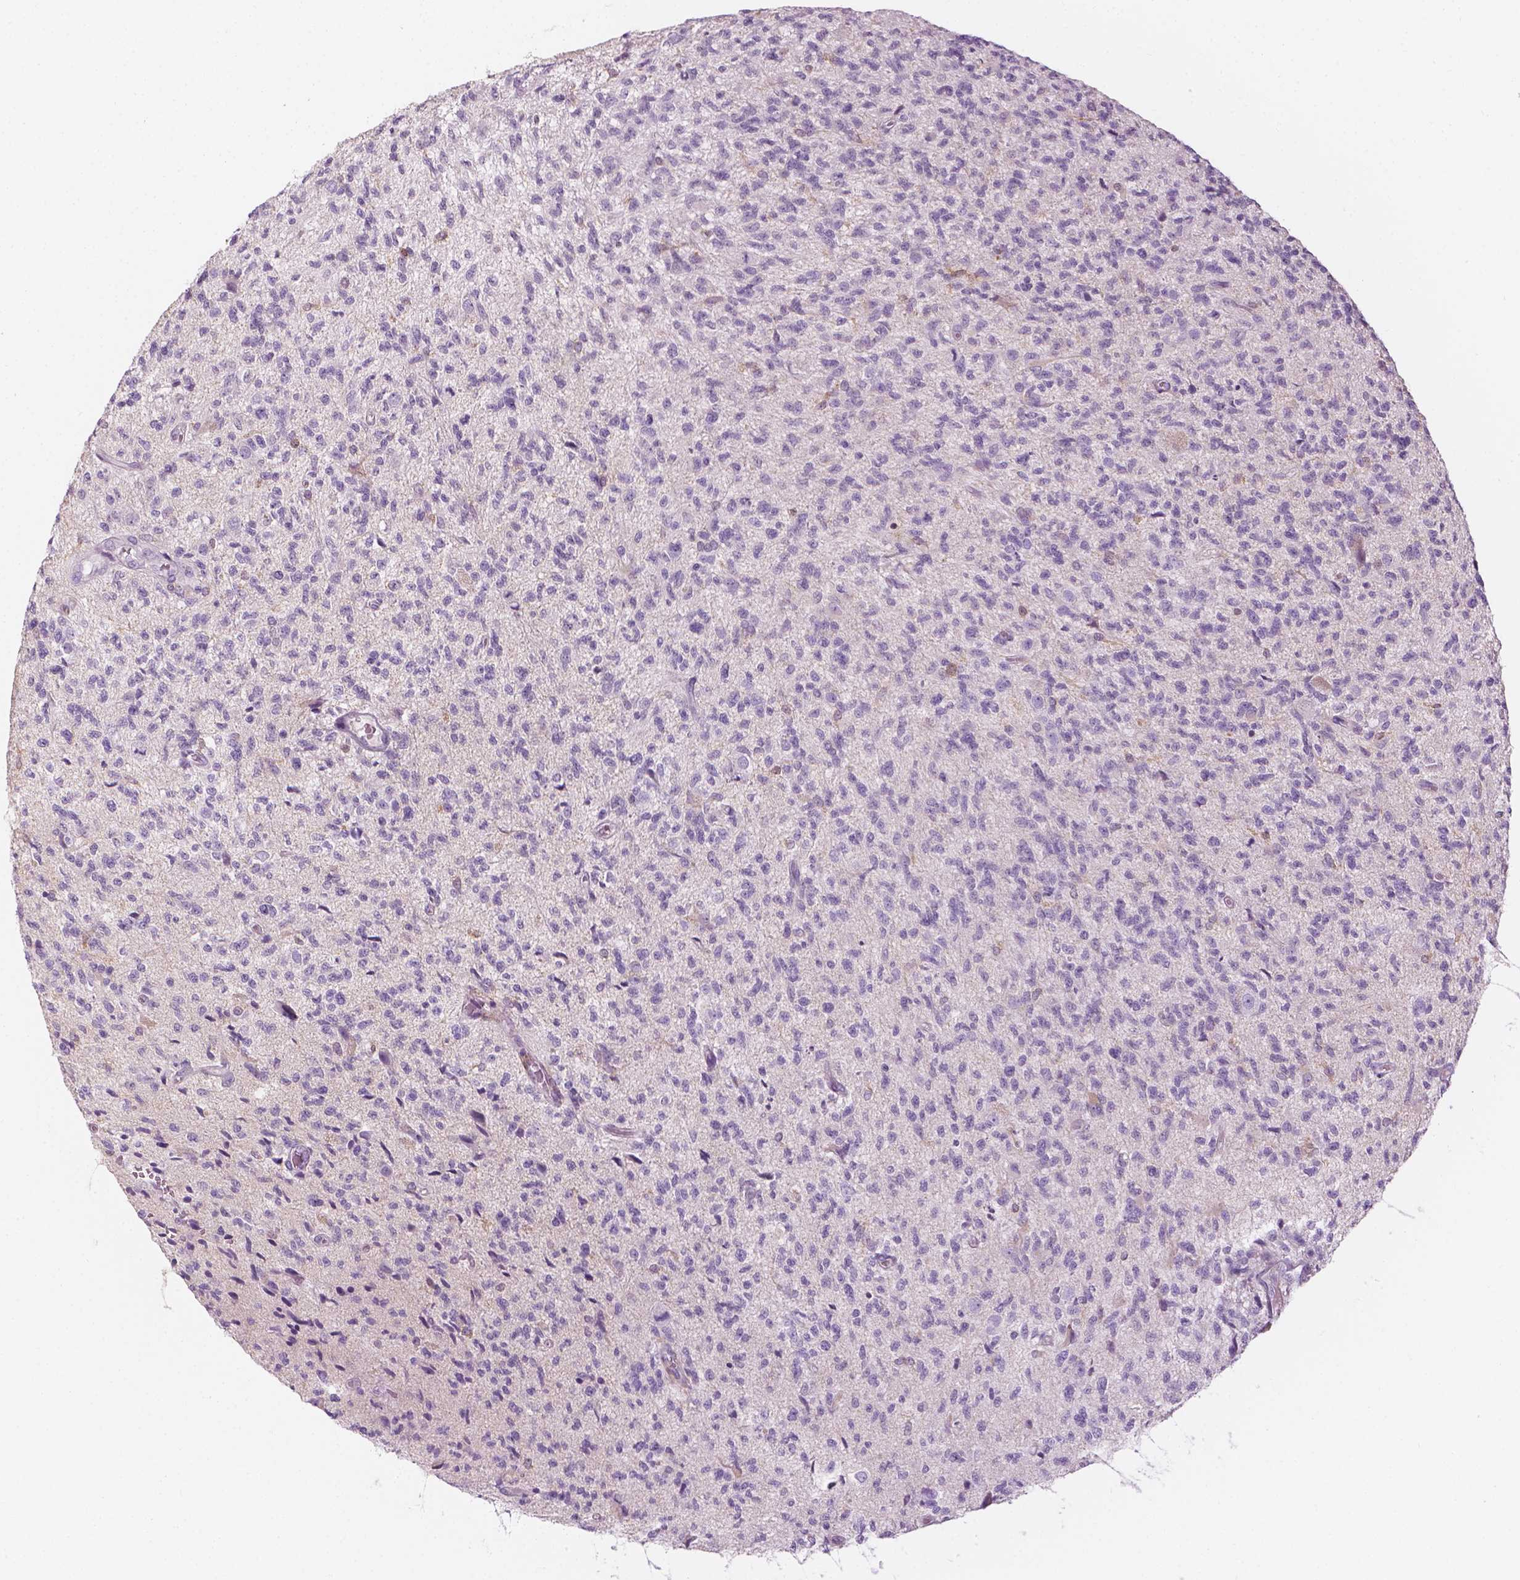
{"staining": {"intensity": "negative", "quantity": "none", "location": "none"}, "tissue": "glioma", "cell_type": "Tumor cells", "image_type": "cancer", "snomed": [{"axis": "morphology", "description": "Glioma, malignant, High grade"}, {"axis": "topography", "description": "Brain"}], "caption": "Immunohistochemistry histopathology image of neoplastic tissue: malignant high-grade glioma stained with DAB exhibits no significant protein expression in tumor cells.", "gene": "SHMT1", "patient": {"sex": "male", "age": 56}}